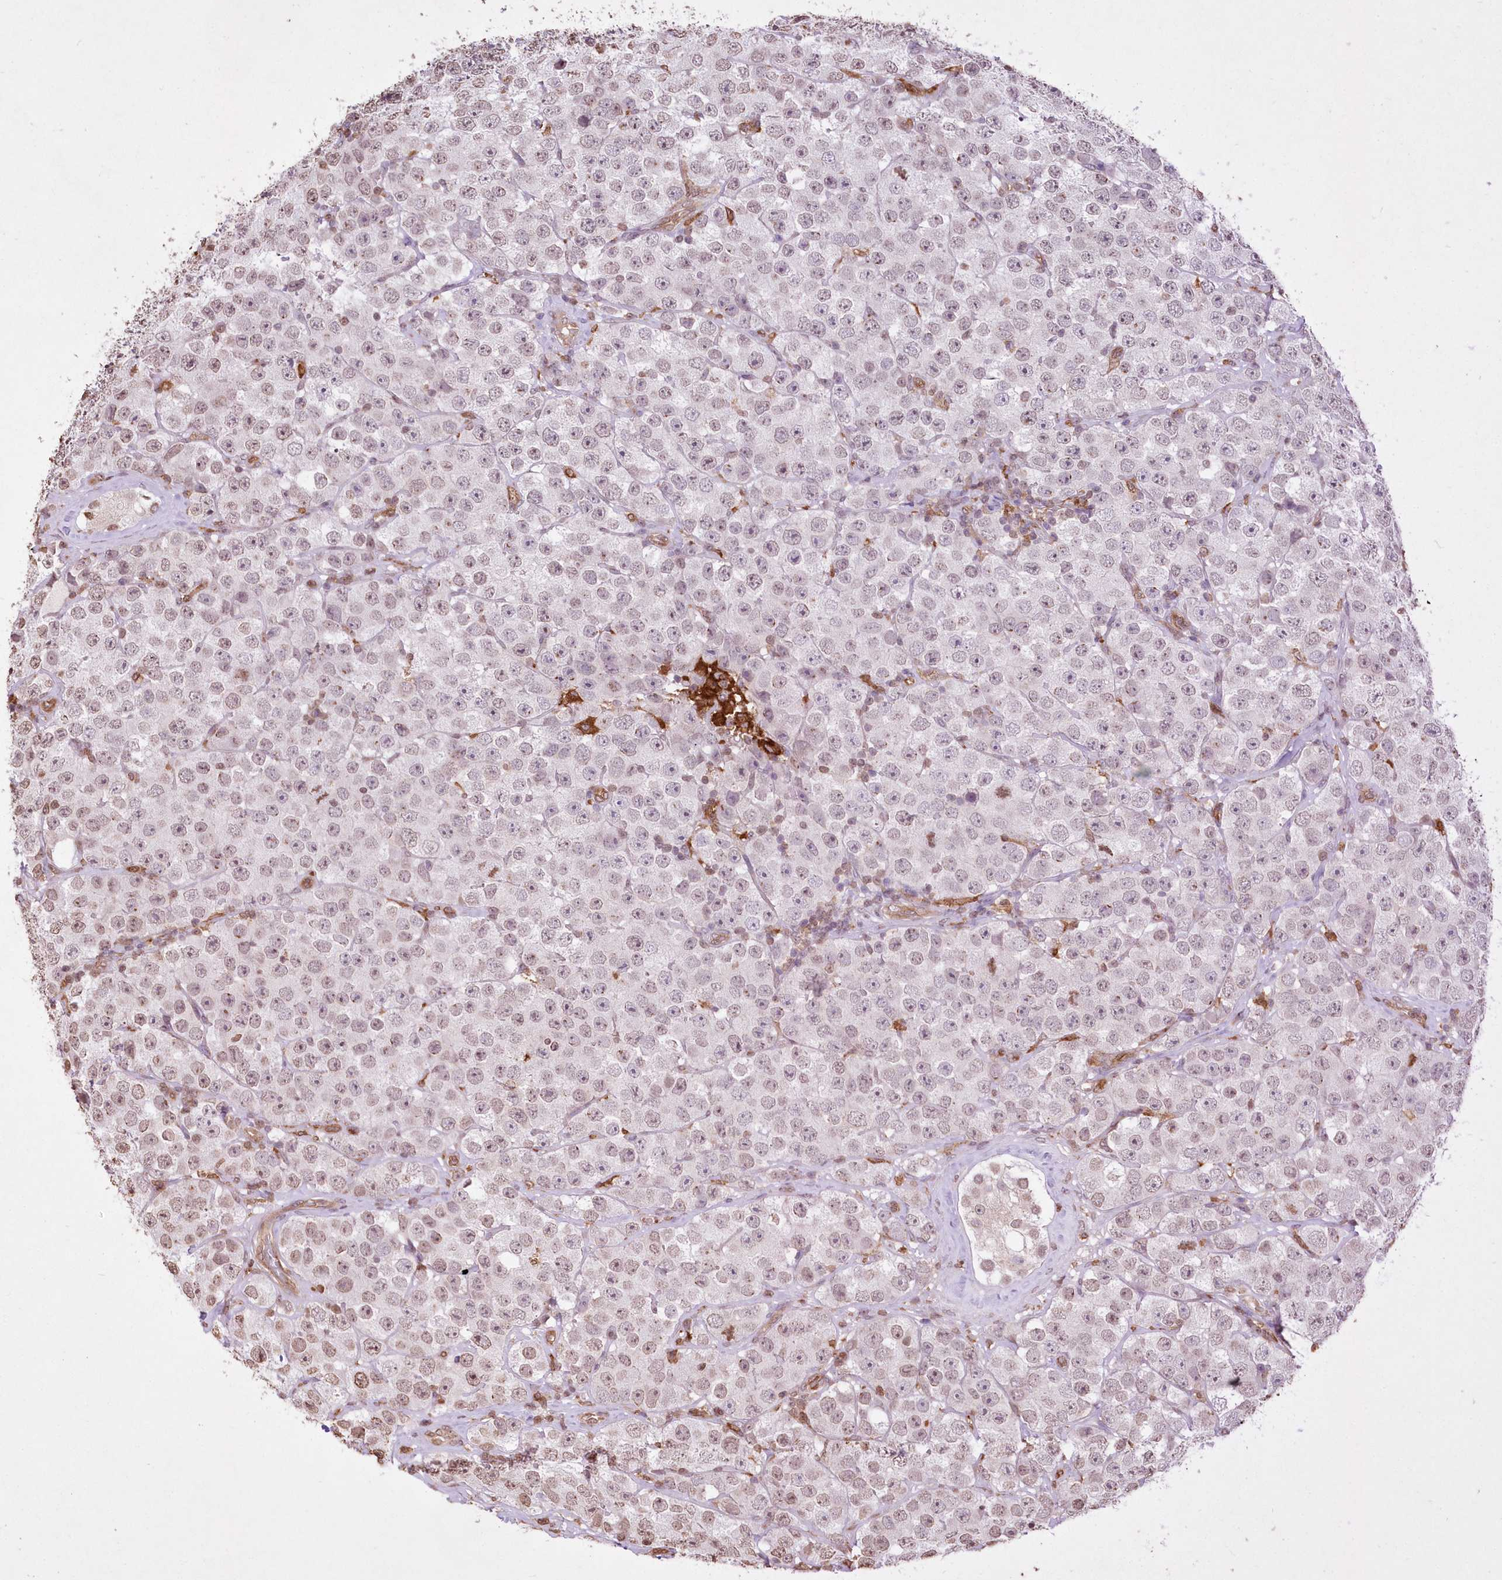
{"staining": {"intensity": "weak", "quantity": ">75%", "location": "nuclear"}, "tissue": "testis cancer", "cell_type": "Tumor cells", "image_type": "cancer", "snomed": [{"axis": "morphology", "description": "Seminoma, NOS"}, {"axis": "topography", "description": "Testis"}], "caption": "About >75% of tumor cells in human testis cancer reveal weak nuclear protein positivity as visualized by brown immunohistochemical staining.", "gene": "FCHO2", "patient": {"sex": "male", "age": 28}}